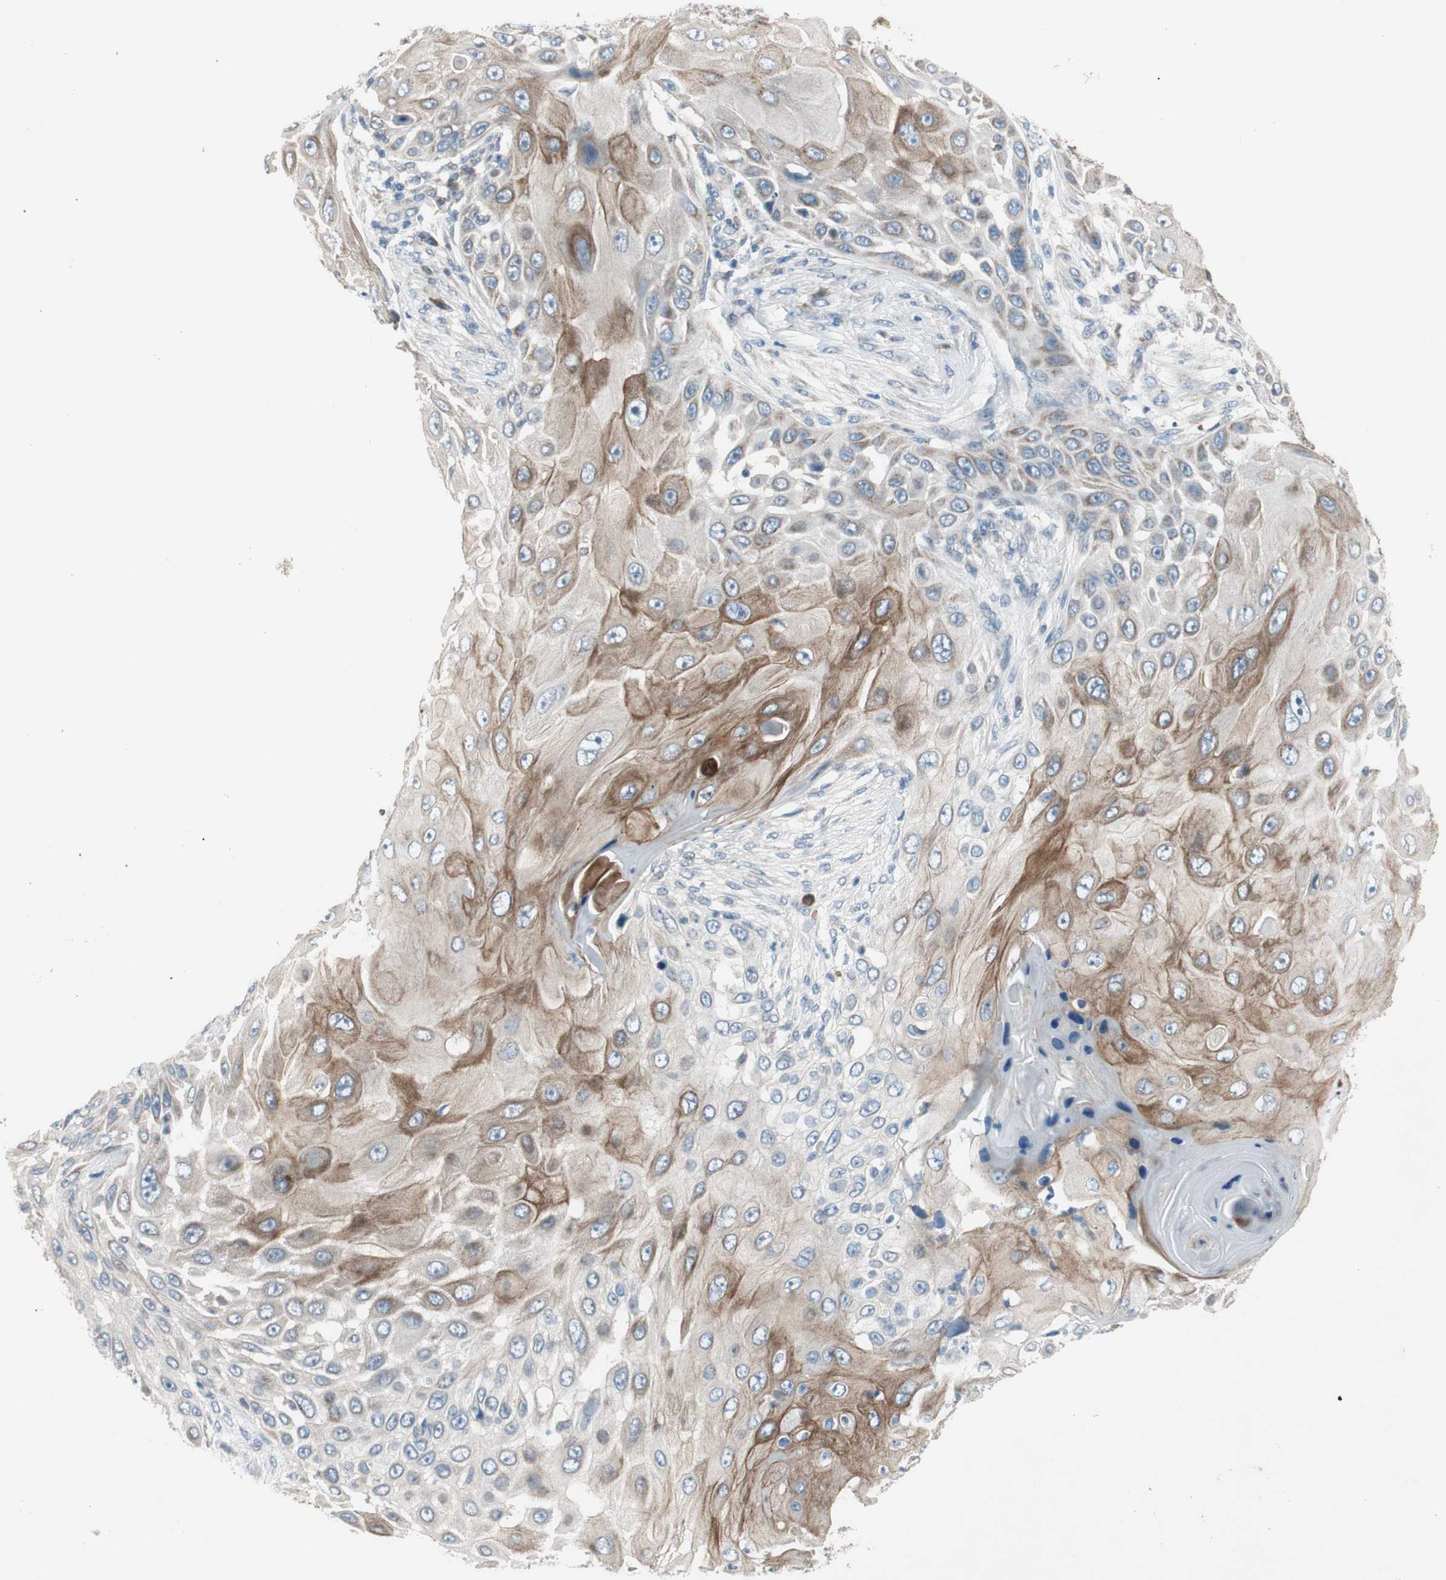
{"staining": {"intensity": "moderate", "quantity": ">75%", "location": "cytoplasmic/membranous"}, "tissue": "skin cancer", "cell_type": "Tumor cells", "image_type": "cancer", "snomed": [{"axis": "morphology", "description": "Squamous cell carcinoma, NOS"}, {"axis": "topography", "description": "Skin"}], "caption": "This histopathology image reveals immunohistochemistry staining of human skin cancer (squamous cell carcinoma), with medium moderate cytoplasmic/membranous positivity in approximately >75% of tumor cells.", "gene": "GYPC", "patient": {"sex": "female", "age": 44}}